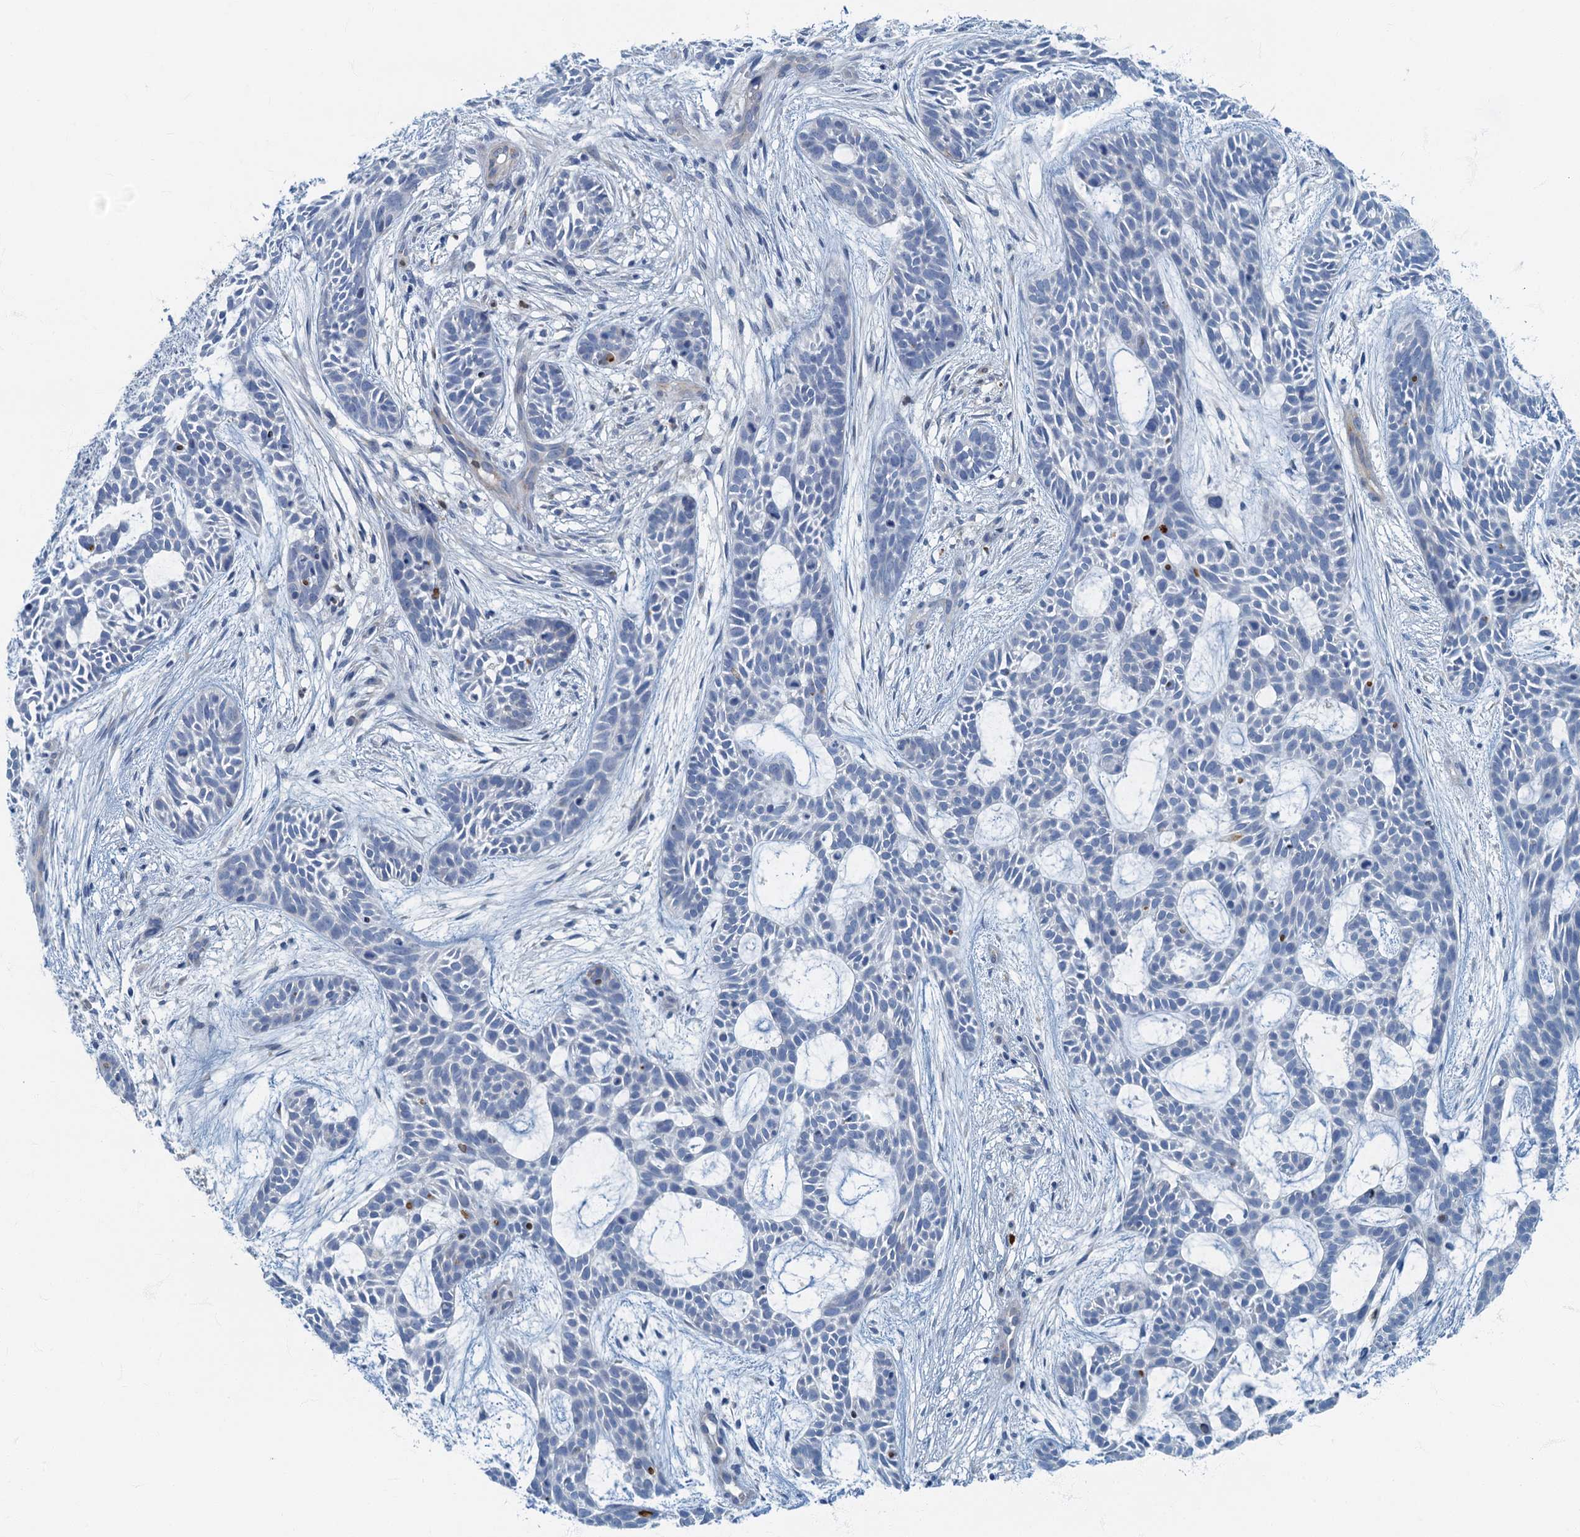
{"staining": {"intensity": "negative", "quantity": "none", "location": "none"}, "tissue": "skin cancer", "cell_type": "Tumor cells", "image_type": "cancer", "snomed": [{"axis": "morphology", "description": "Basal cell carcinoma"}, {"axis": "topography", "description": "Skin"}], "caption": "Tumor cells show no significant protein expression in basal cell carcinoma (skin). Nuclei are stained in blue.", "gene": "ANKDD1A", "patient": {"sex": "male", "age": 89}}